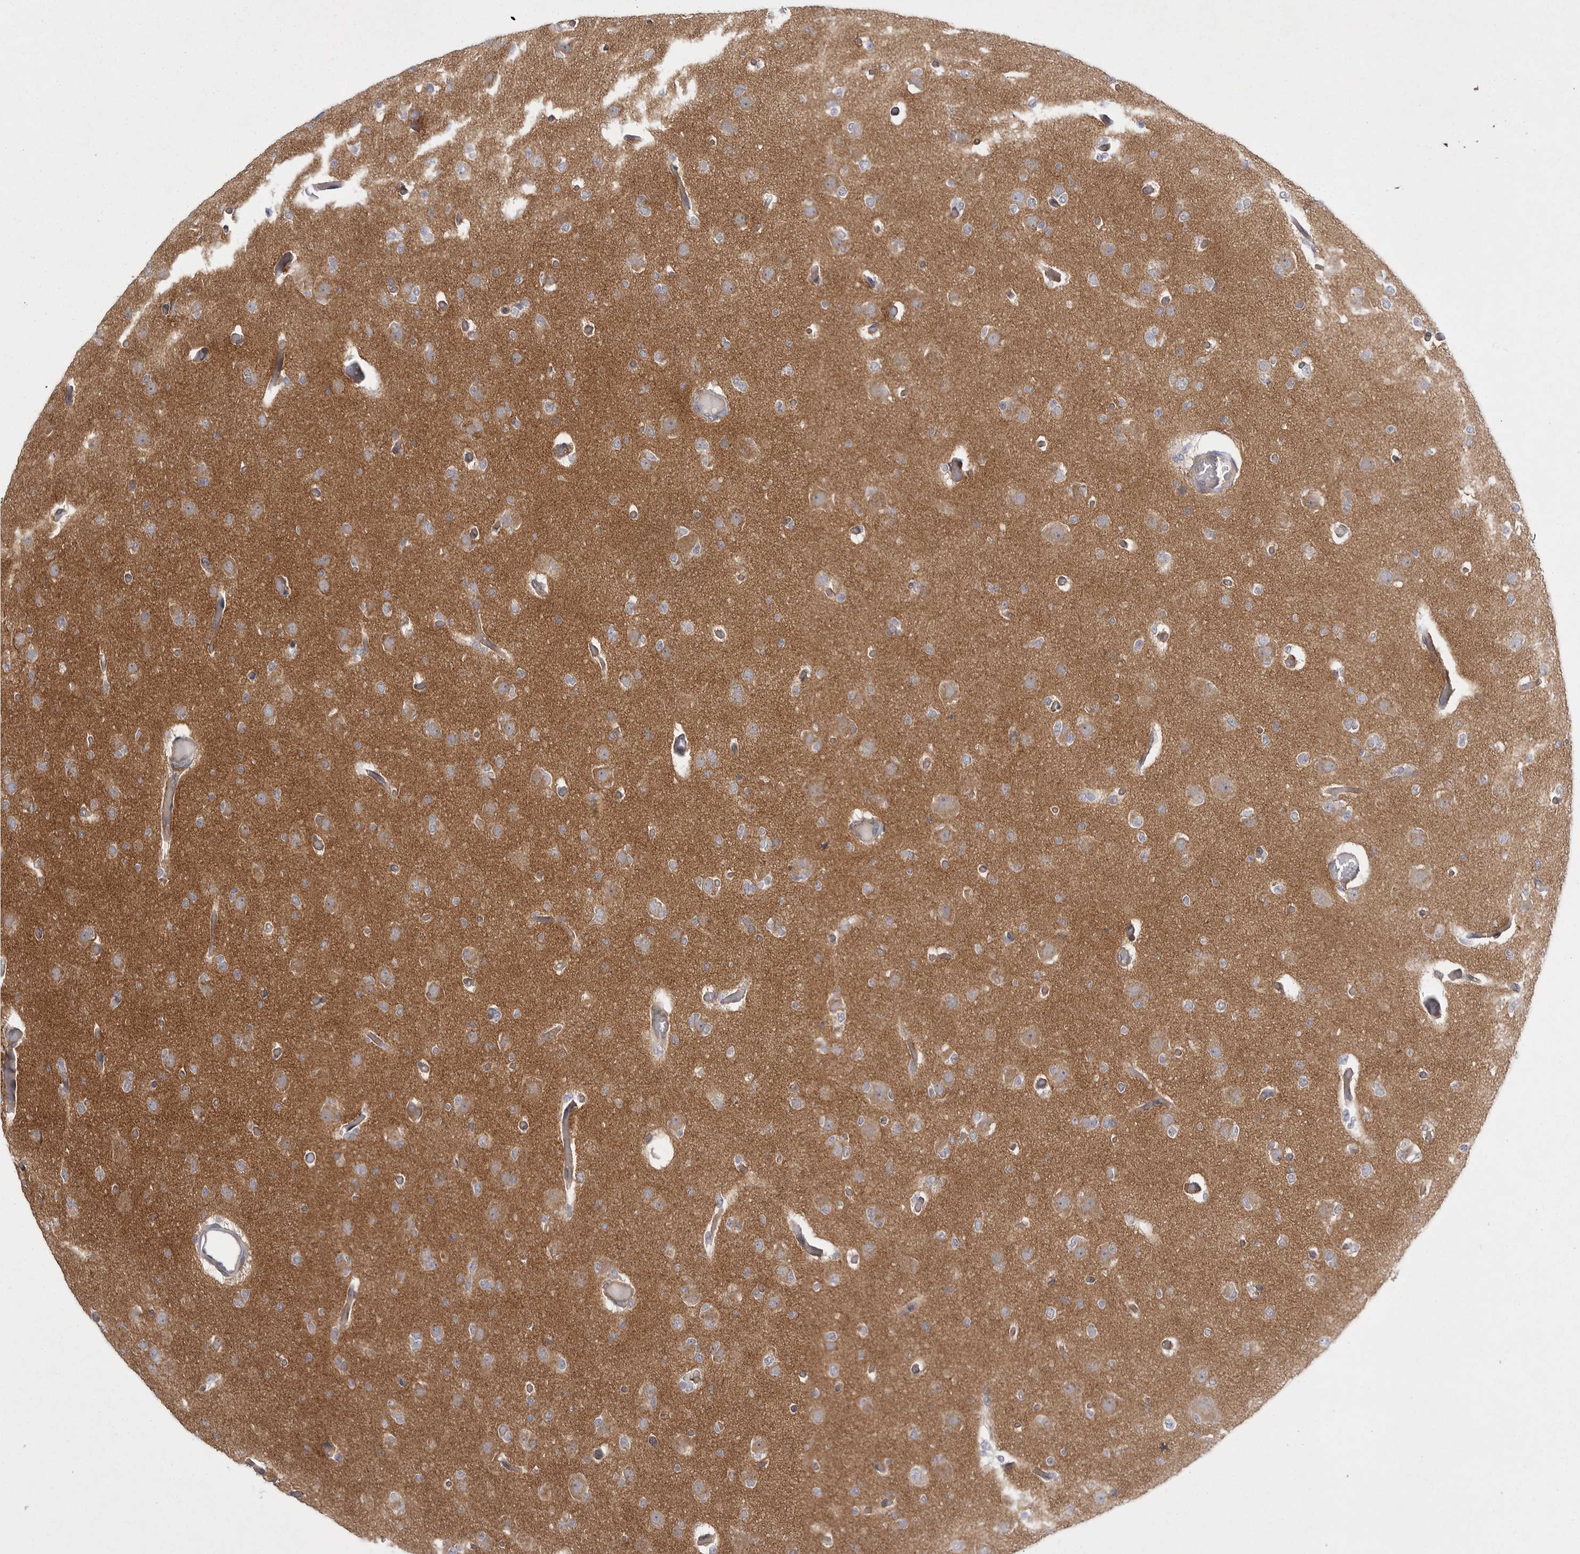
{"staining": {"intensity": "moderate", "quantity": ">75%", "location": "cytoplasmic/membranous"}, "tissue": "glioma", "cell_type": "Tumor cells", "image_type": "cancer", "snomed": [{"axis": "morphology", "description": "Glioma, malignant, Low grade"}, {"axis": "topography", "description": "Brain"}], "caption": "There is medium levels of moderate cytoplasmic/membranous positivity in tumor cells of glioma, as demonstrated by immunohistochemical staining (brown color).", "gene": "OSBPL9", "patient": {"sex": "female", "age": 22}}